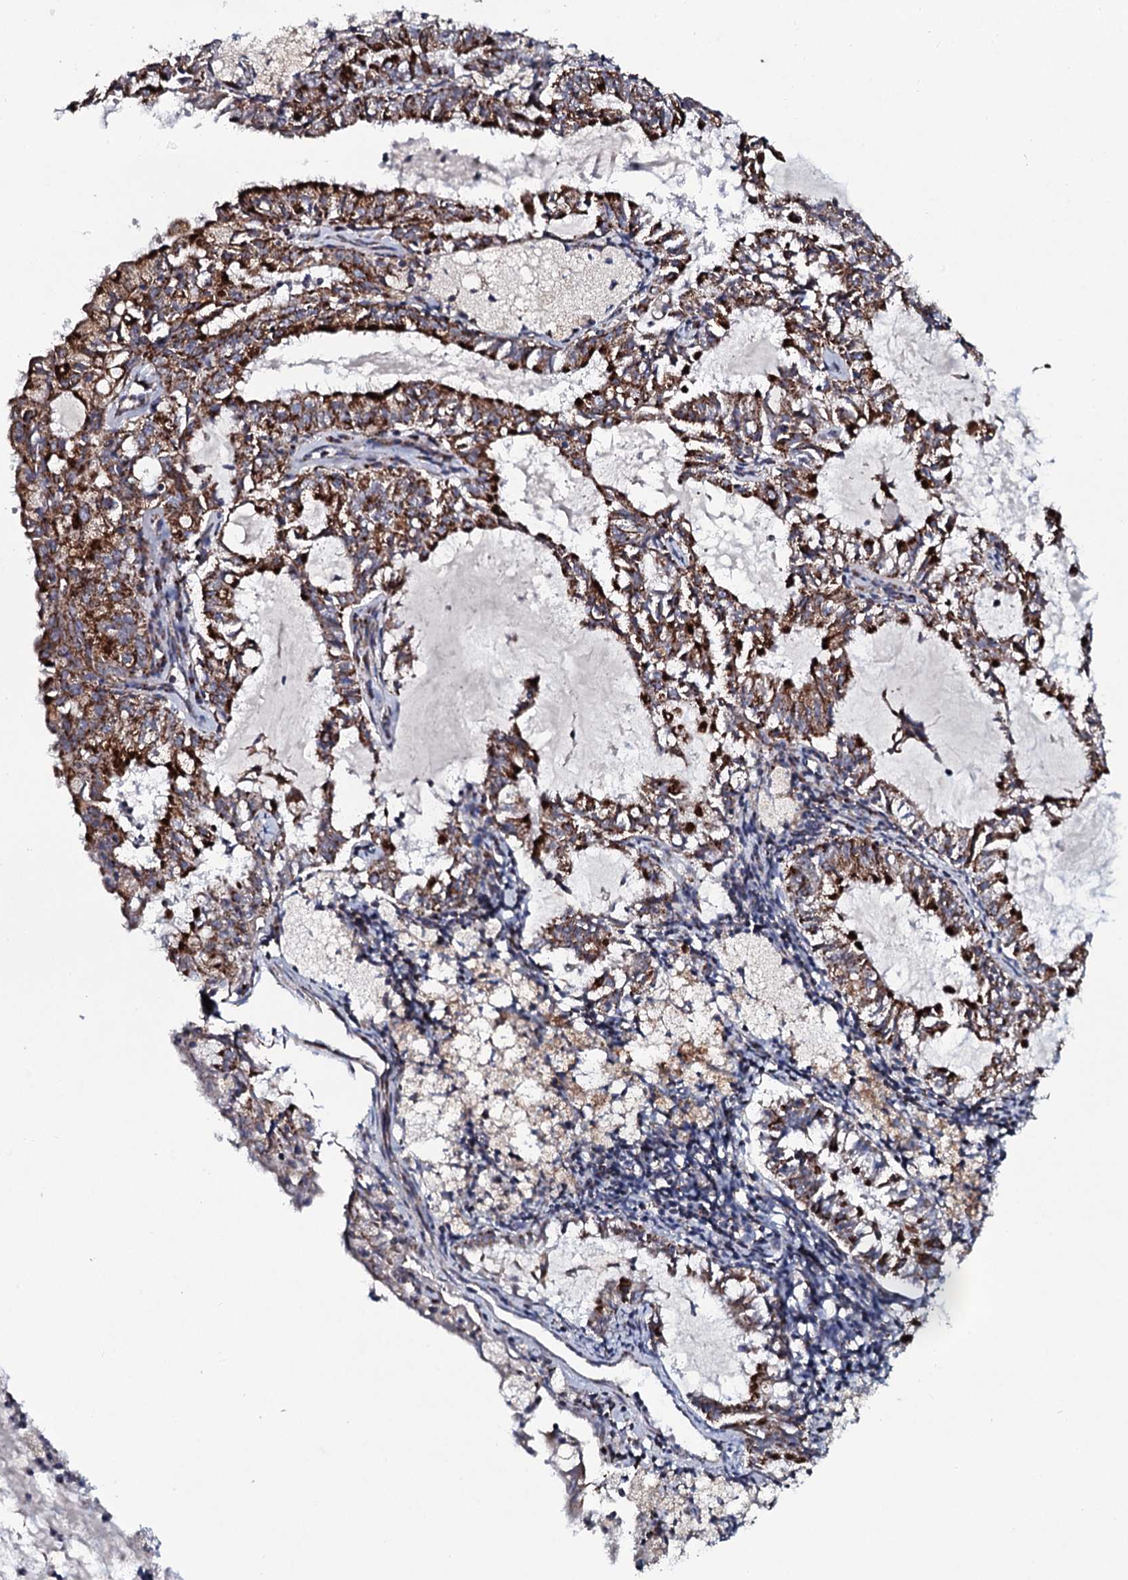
{"staining": {"intensity": "strong", "quantity": ">75%", "location": "cytoplasmic/membranous"}, "tissue": "endometrial cancer", "cell_type": "Tumor cells", "image_type": "cancer", "snomed": [{"axis": "morphology", "description": "Adenocarcinoma, NOS"}, {"axis": "topography", "description": "Endometrium"}], "caption": "An image showing strong cytoplasmic/membranous expression in approximately >75% of tumor cells in endometrial adenocarcinoma, as visualized by brown immunohistochemical staining.", "gene": "EVC2", "patient": {"sex": "female", "age": 57}}